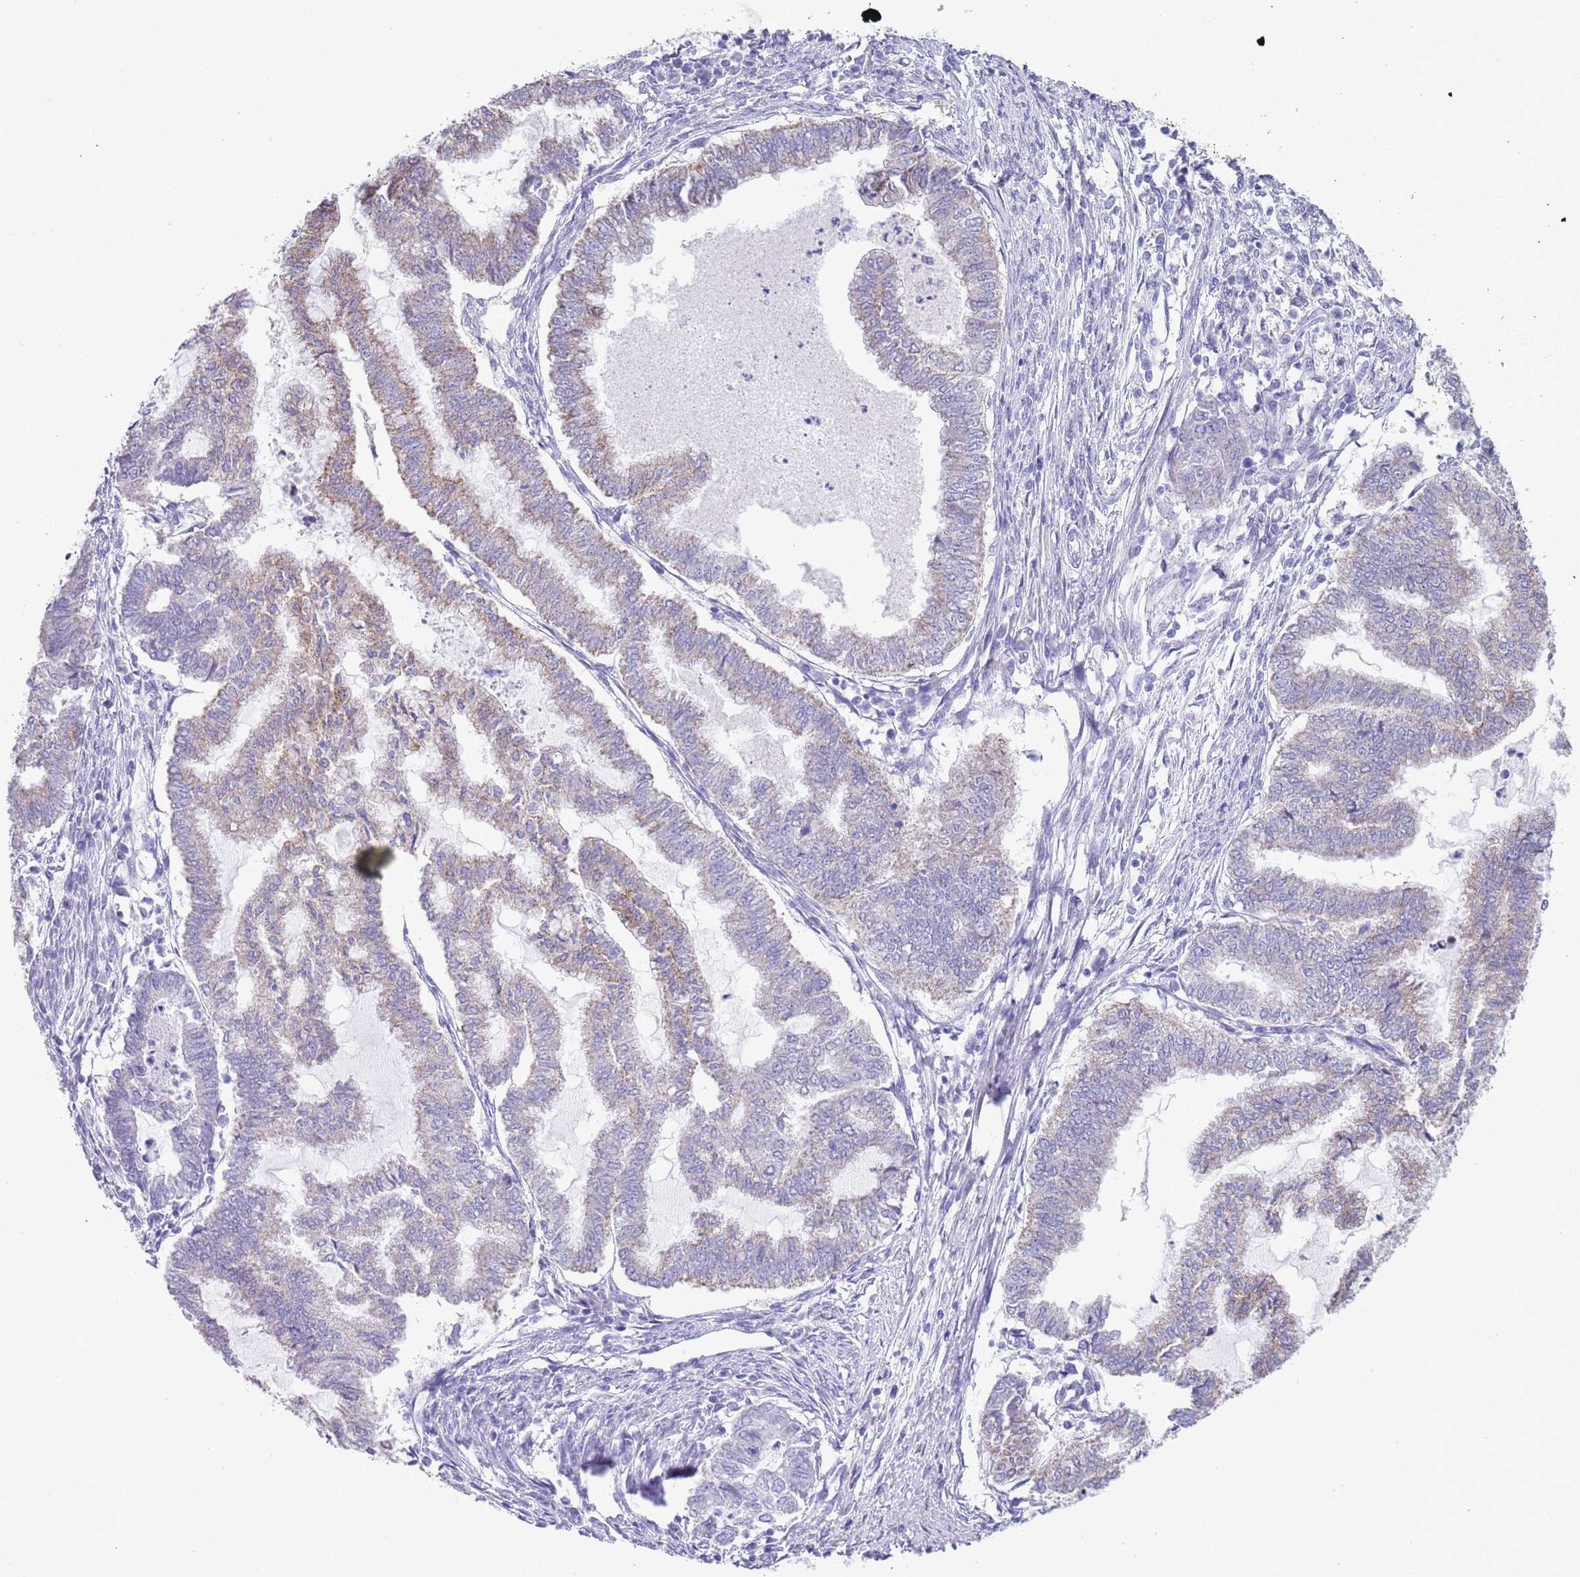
{"staining": {"intensity": "weak", "quantity": "25%-75%", "location": "cytoplasmic/membranous"}, "tissue": "endometrial cancer", "cell_type": "Tumor cells", "image_type": "cancer", "snomed": [{"axis": "morphology", "description": "Adenocarcinoma, NOS"}, {"axis": "topography", "description": "Endometrium"}], "caption": "IHC of endometrial adenocarcinoma exhibits low levels of weak cytoplasmic/membranous expression in about 25%-75% of tumor cells. The staining is performed using DAB brown chromogen to label protein expression. The nuclei are counter-stained blue using hematoxylin.", "gene": "SPIRE2", "patient": {"sex": "female", "age": 79}}